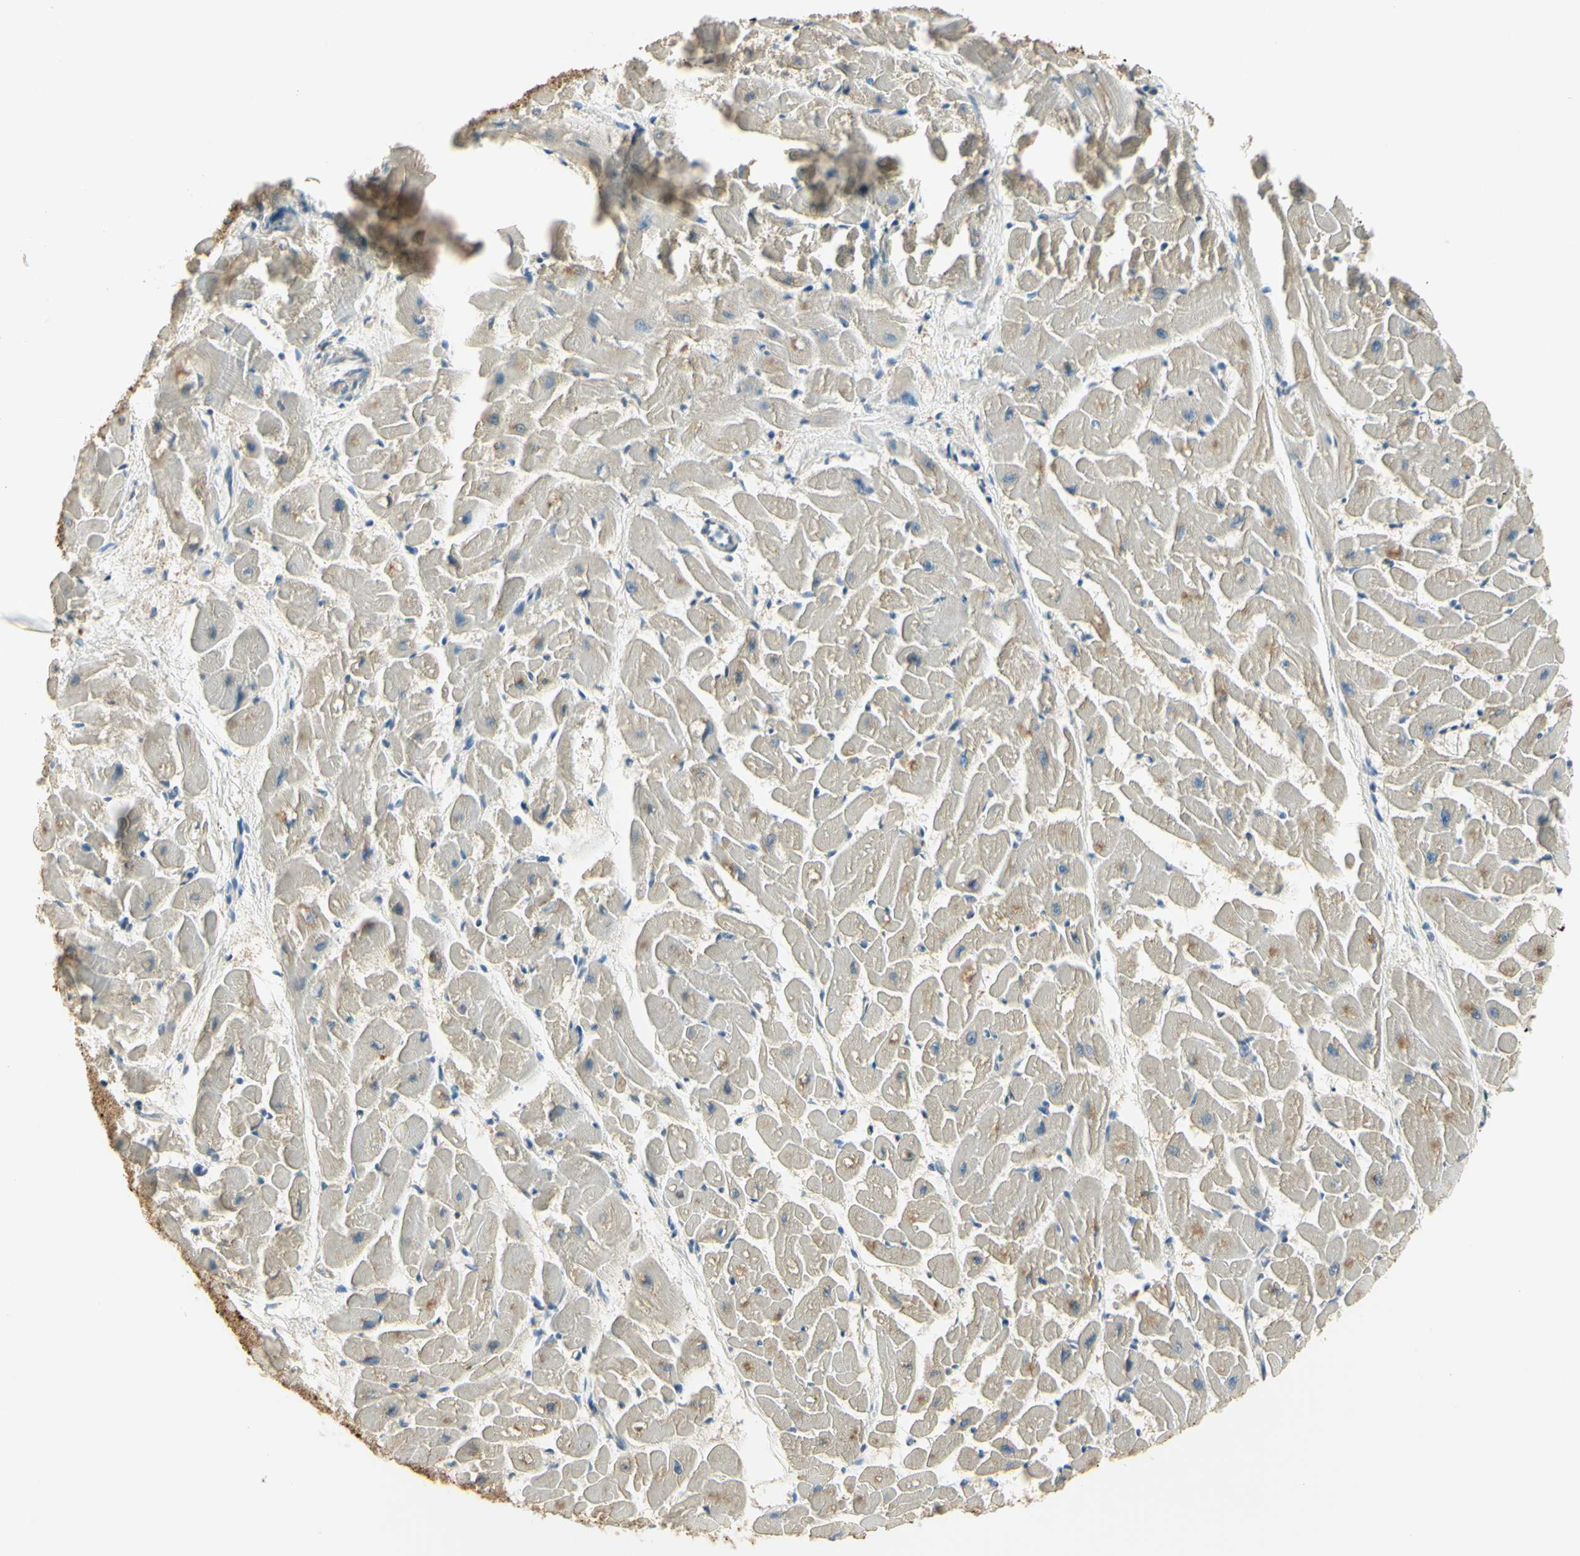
{"staining": {"intensity": "weak", "quantity": "<25%", "location": "cytoplasmic/membranous"}, "tissue": "heart muscle", "cell_type": "Cardiomyocytes", "image_type": "normal", "snomed": [{"axis": "morphology", "description": "Normal tissue, NOS"}, {"axis": "topography", "description": "Heart"}], "caption": "Histopathology image shows no significant protein staining in cardiomyocytes of benign heart muscle.", "gene": "IGDCC4", "patient": {"sex": "female", "age": 19}}